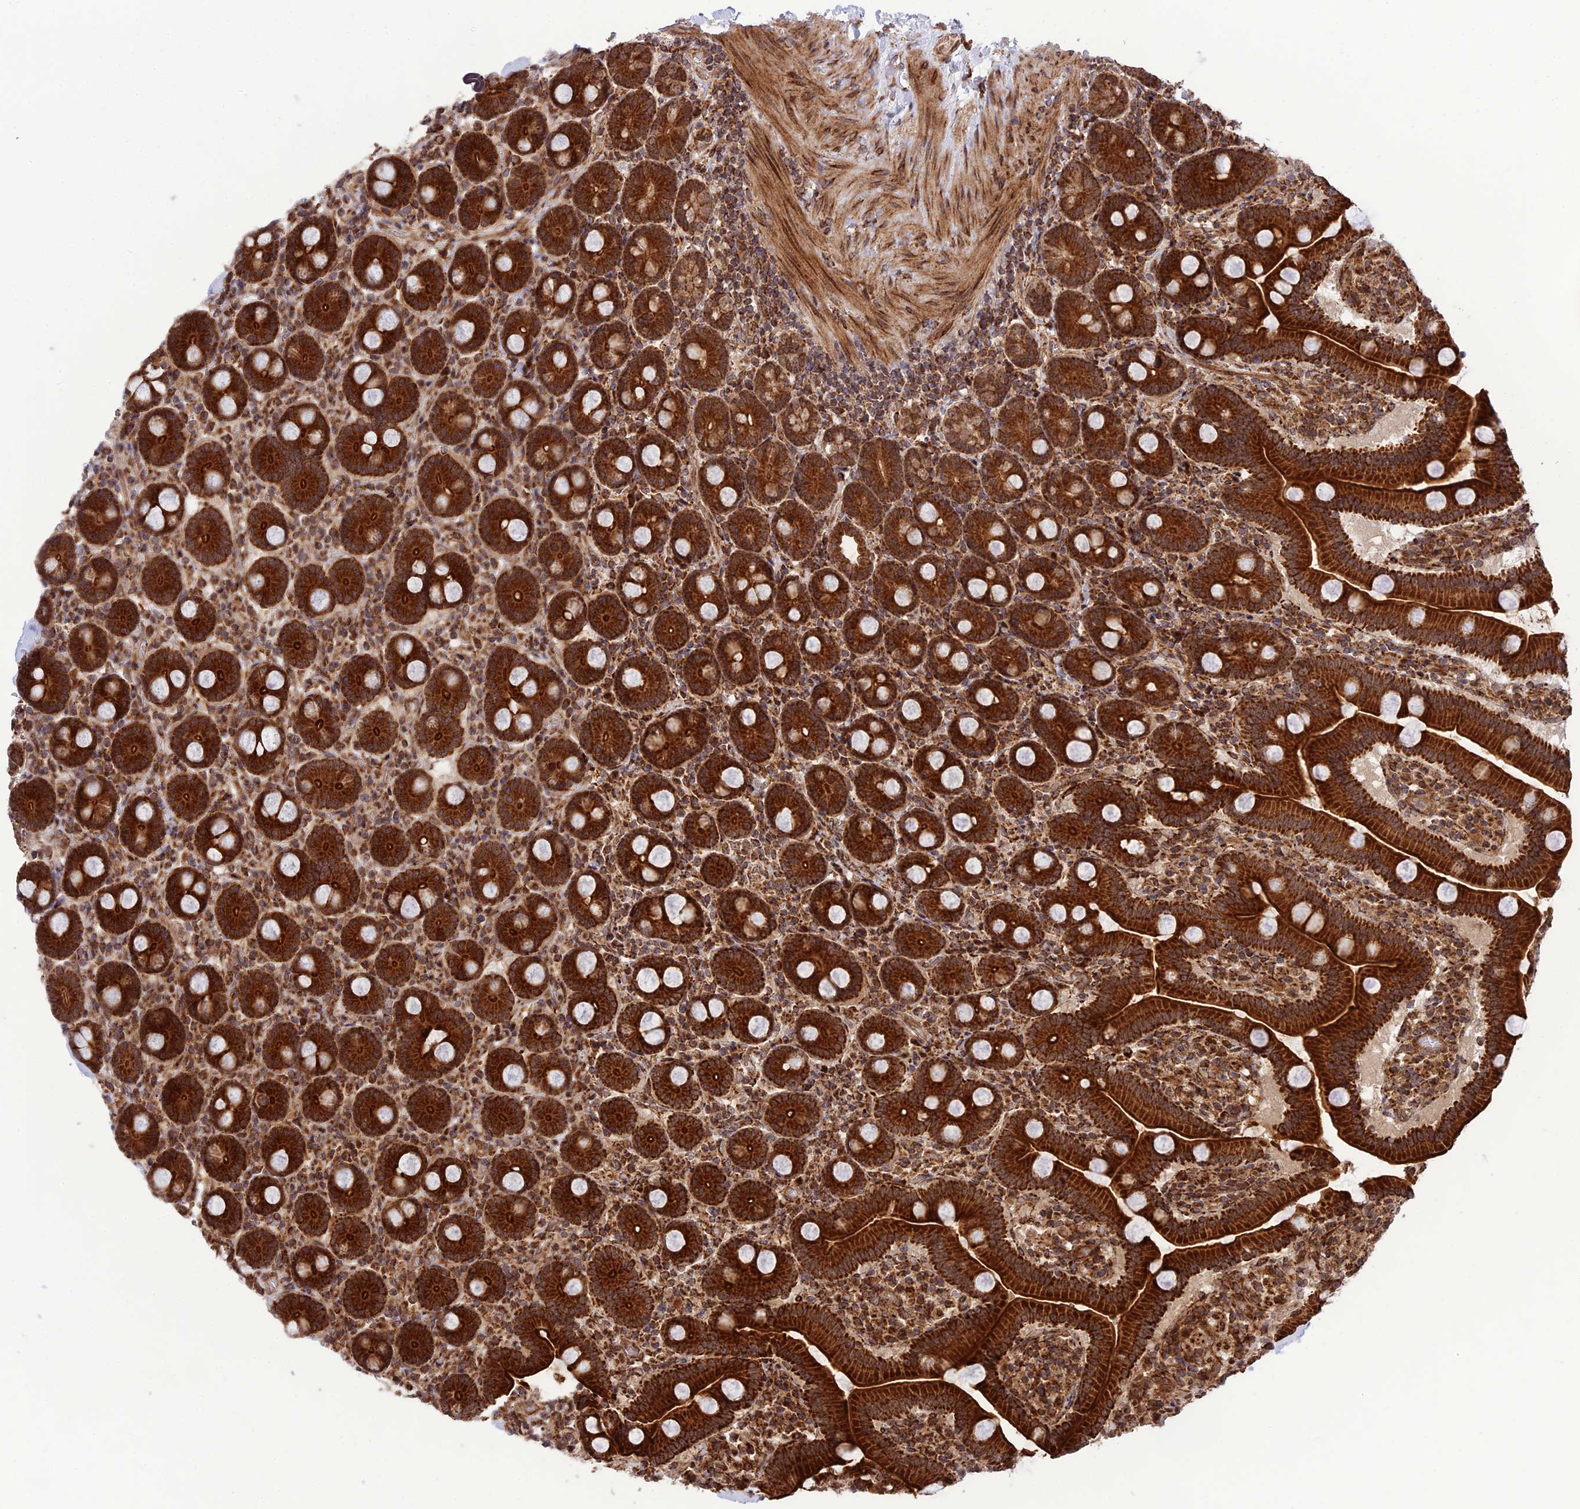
{"staining": {"intensity": "strong", "quantity": ">75%", "location": "cytoplasmic/membranous"}, "tissue": "duodenum", "cell_type": "Glandular cells", "image_type": "normal", "snomed": [{"axis": "morphology", "description": "Normal tissue, NOS"}, {"axis": "topography", "description": "Duodenum"}], "caption": "Immunohistochemistry (DAB (3,3'-diaminobenzidine)) staining of normal duodenum shows strong cytoplasmic/membranous protein staining in about >75% of glandular cells.", "gene": "CRTAP", "patient": {"sex": "male", "age": 55}}